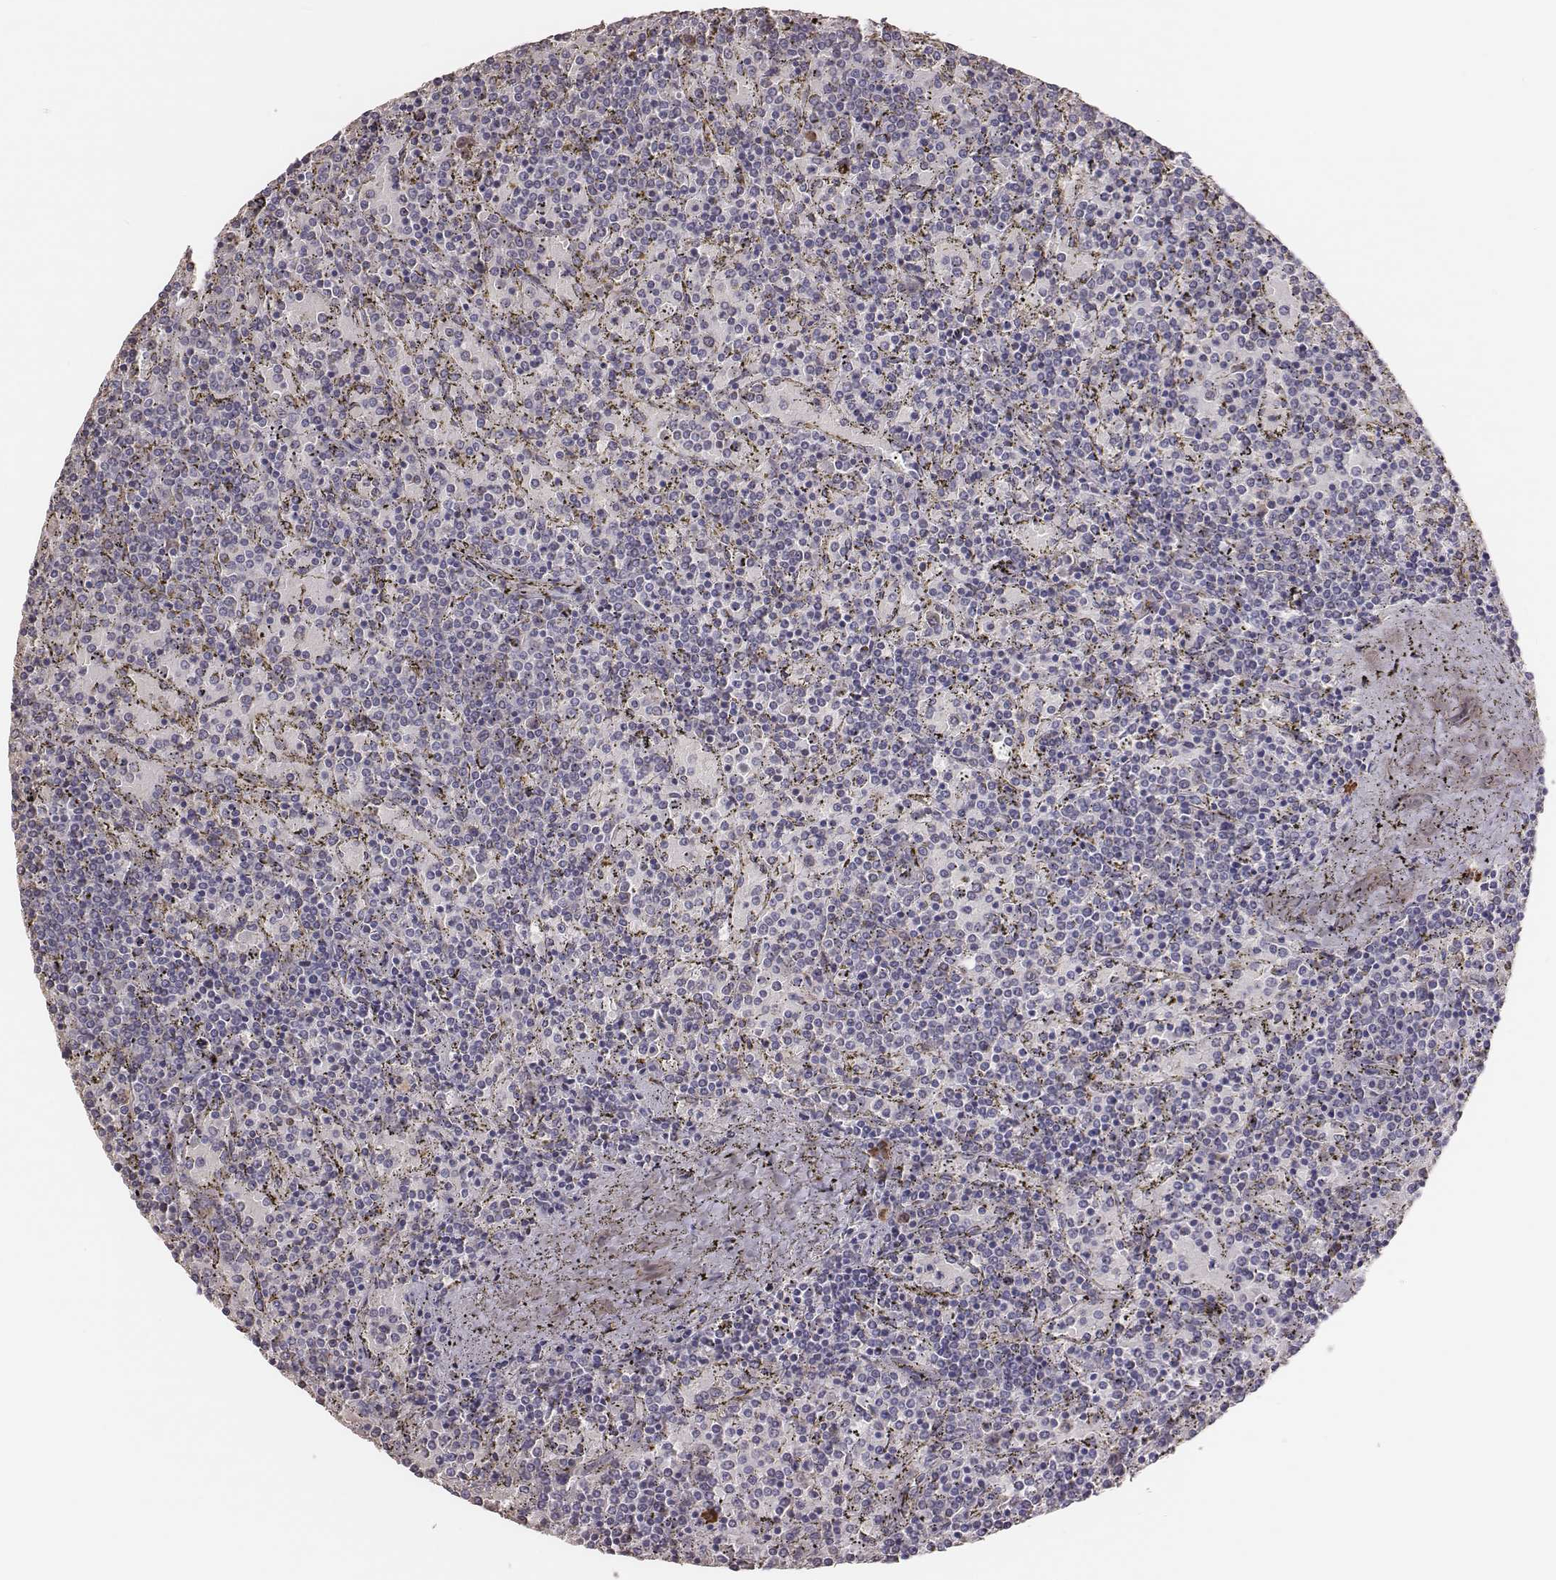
{"staining": {"intensity": "negative", "quantity": "none", "location": "none"}, "tissue": "lymphoma", "cell_type": "Tumor cells", "image_type": "cancer", "snomed": [{"axis": "morphology", "description": "Malignant lymphoma, non-Hodgkin's type, Low grade"}, {"axis": "topography", "description": "Spleen"}], "caption": "IHC micrograph of neoplastic tissue: human low-grade malignant lymphoma, non-Hodgkin's type stained with DAB (3,3'-diaminobenzidine) exhibits no significant protein positivity in tumor cells.", "gene": "PBK", "patient": {"sex": "female", "age": 77}}